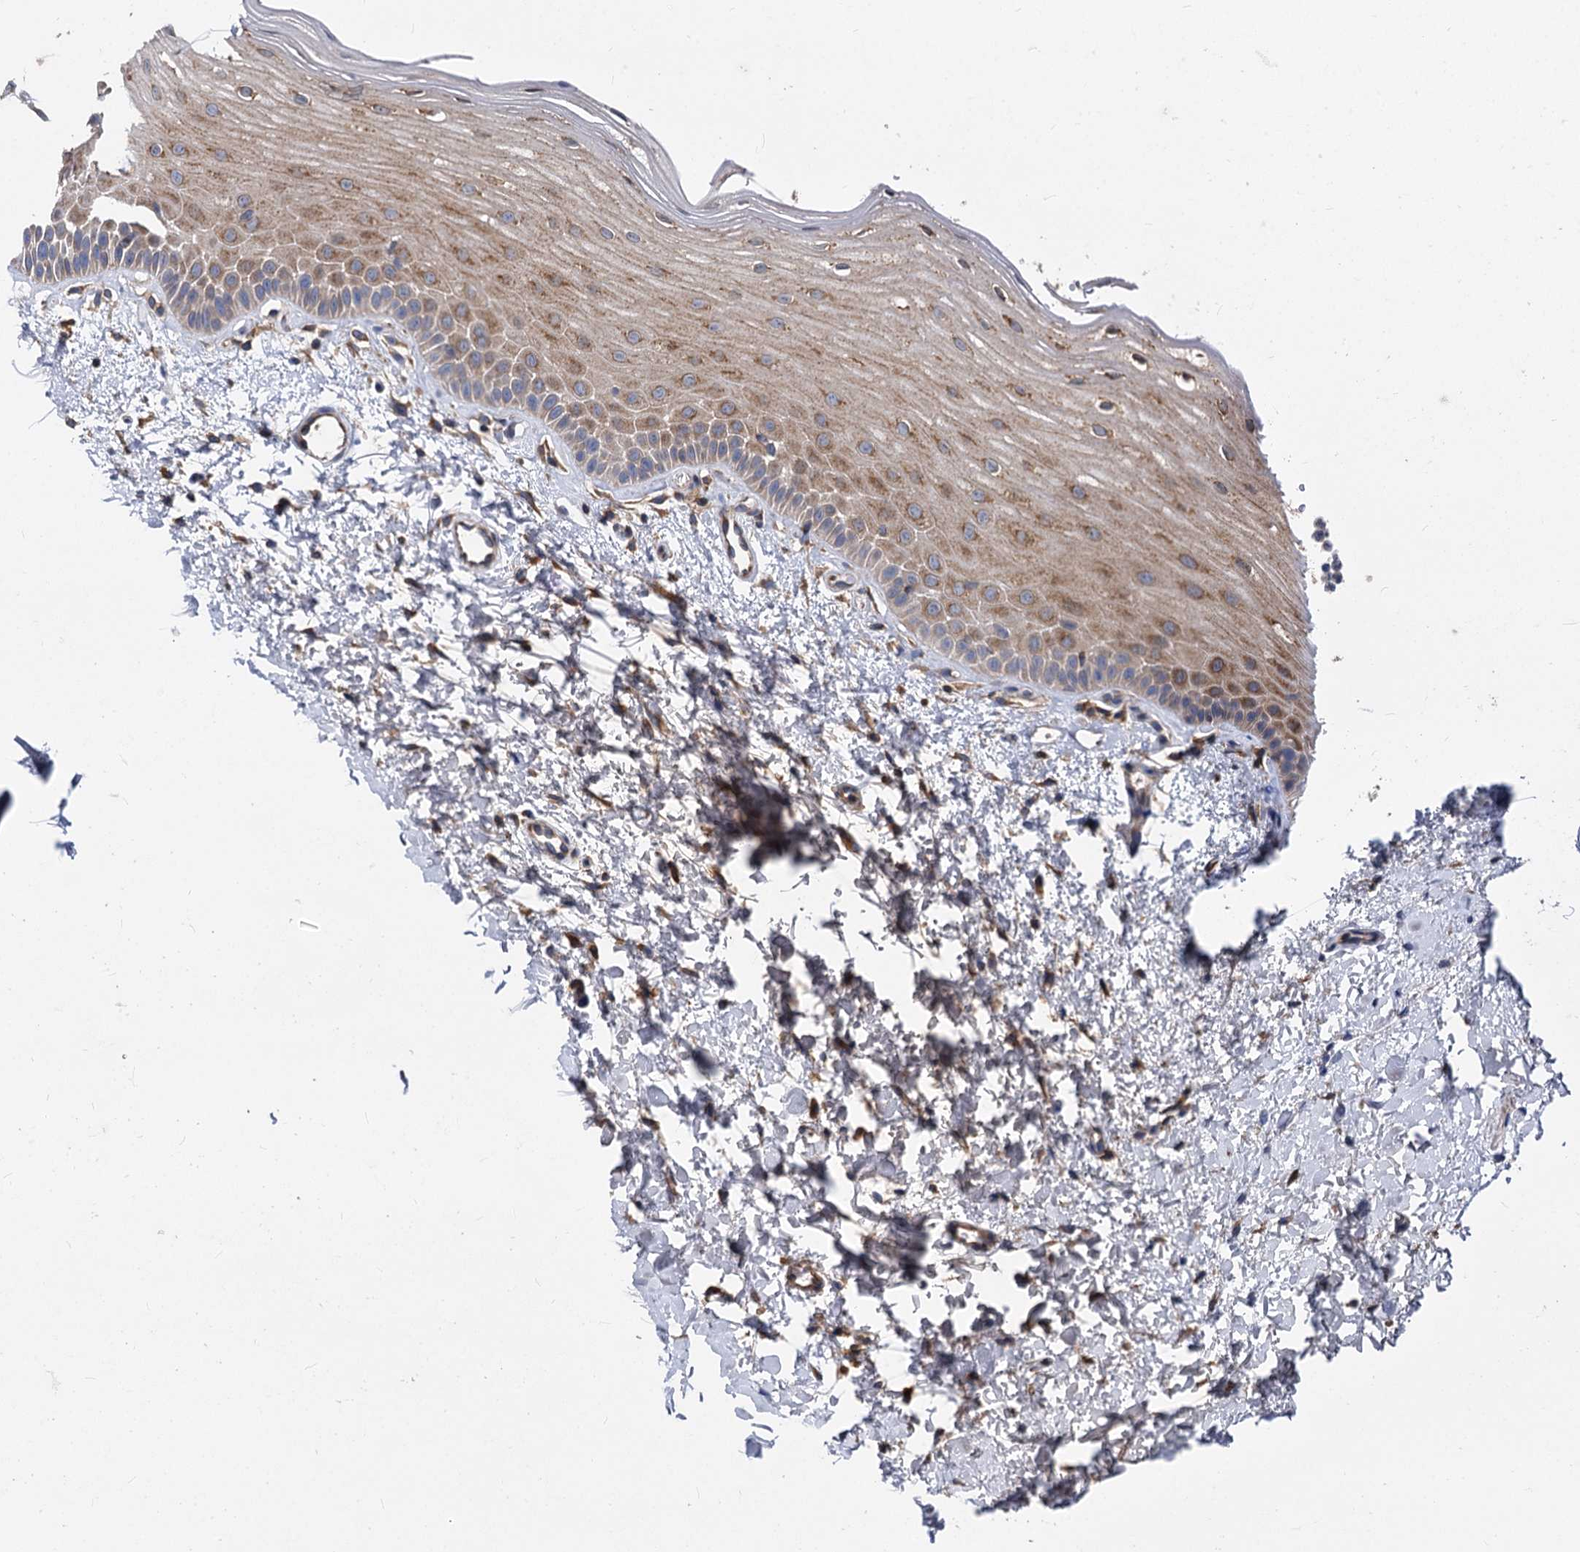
{"staining": {"intensity": "strong", "quantity": "25%-75%", "location": "cytoplasmic/membranous"}, "tissue": "oral mucosa", "cell_type": "Squamous epithelial cells", "image_type": "normal", "snomed": [{"axis": "morphology", "description": "Normal tissue, NOS"}, {"axis": "topography", "description": "Oral tissue"}], "caption": "Immunohistochemistry of unremarkable oral mucosa exhibits high levels of strong cytoplasmic/membranous positivity in about 25%-75% of squamous epithelial cells.", "gene": "STIM1", "patient": {"sex": "female", "age": 56}}